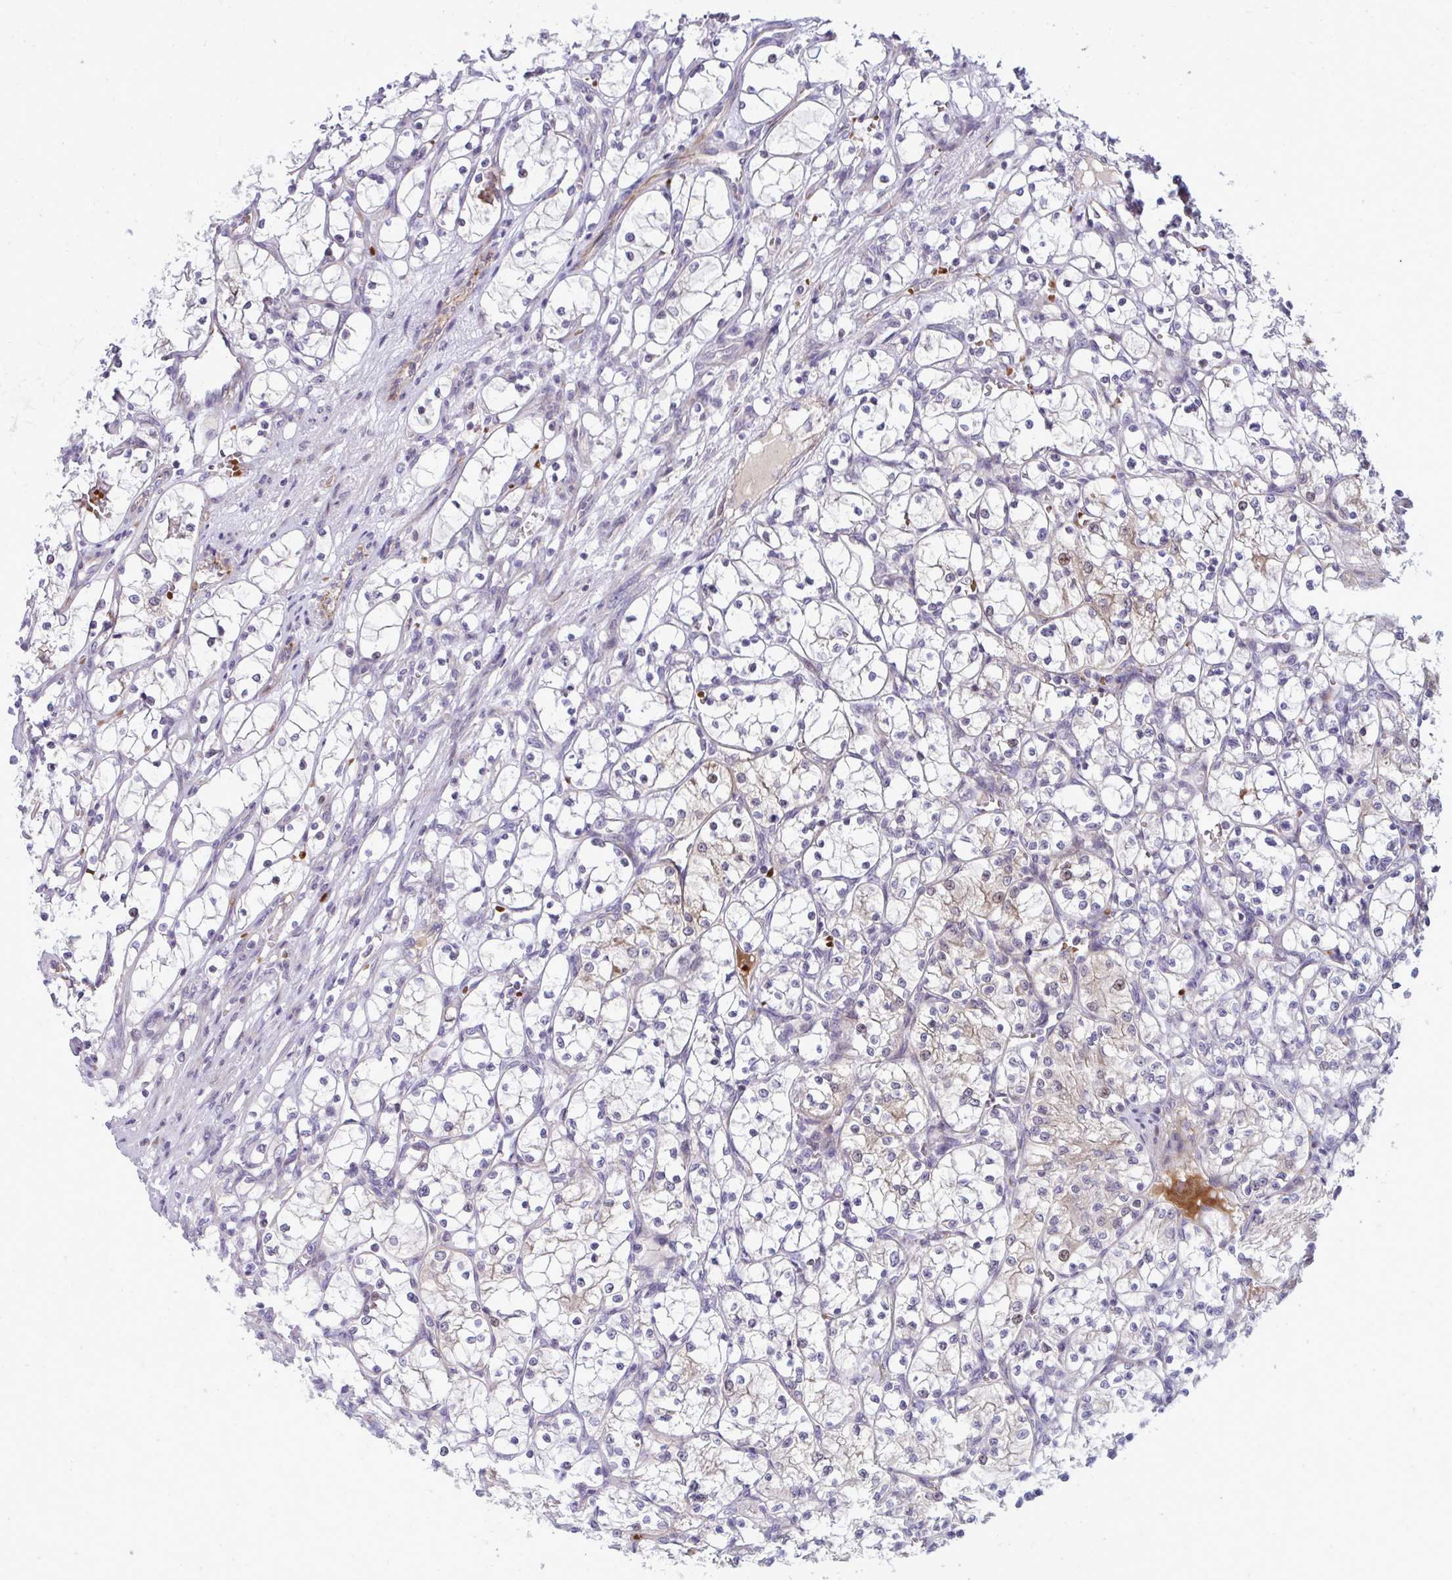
{"staining": {"intensity": "weak", "quantity": "<25%", "location": "cytoplasmic/membranous"}, "tissue": "renal cancer", "cell_type": "Tumor cells", "image_type": "cancer", "snomed": [{"axis": "morphology", "description": "Adenocarcinoma, NOS"}, {"axis": "topography", "description": "Kidney"}], "caption": "IHC image of neoplastic tissue: adenocarcinoma (renal) stained with DAB (3,3'-diaminobenzidine) demonstrates no significant protein expression in tumor cells.", "gene": "SLC14A1", "patient": {"sex": "female", "age": 69}}